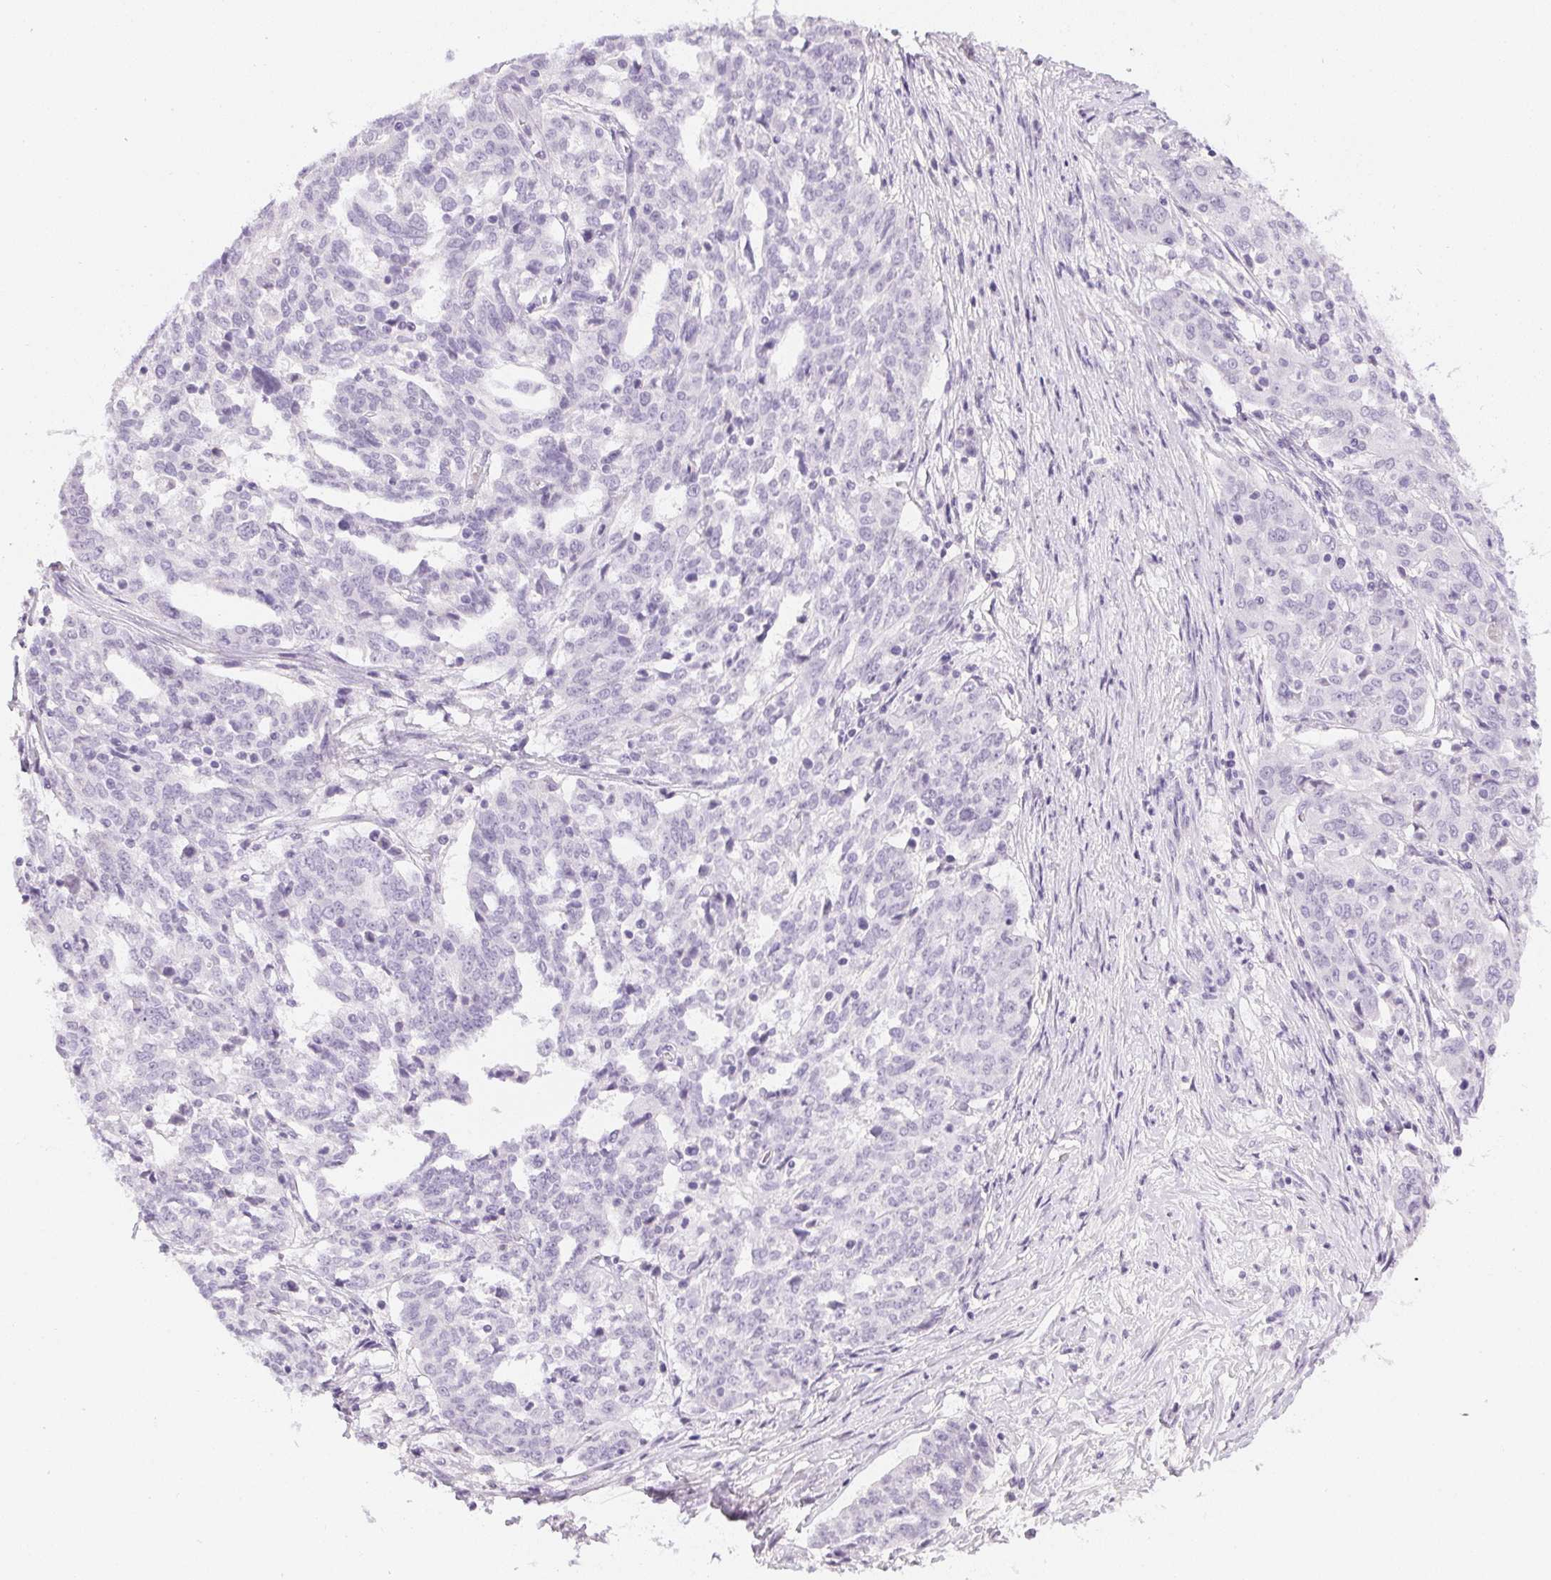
{"staining": {"intensity": "negative", "quantity": "none", "location": "none"}, "tissue": "ovarian cancer", "cell_type": "Tumor cells", "image_type": "cancer", "snomed": [{"axis": "morphology", "description": "Cystadenocarcinoma, serous, NOS"}, {"axis": "topography", "description": "Ovary"}], "caption": "This is an IHC image of ovarian cancer (serous cystadenocarcinoma). There is no expression in tumor cells.", "gene": "PPY", "patient": {"sex": "female", "age": 67}}